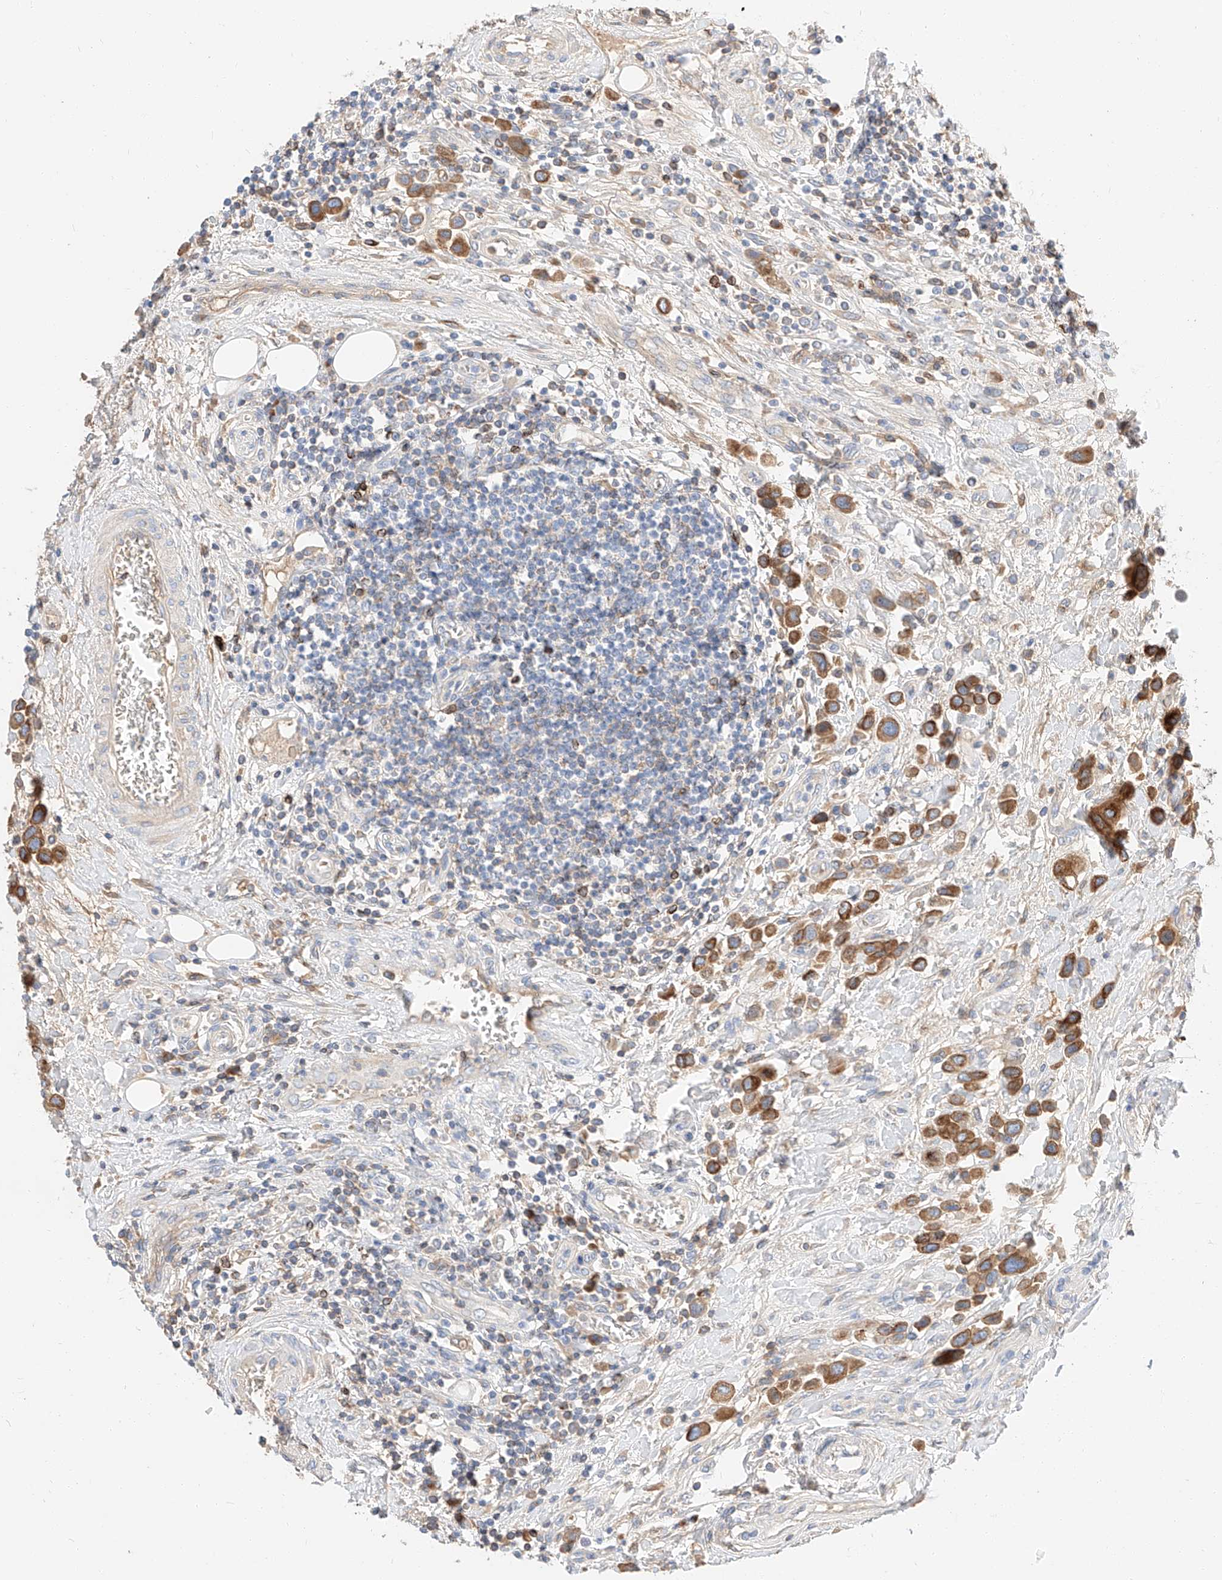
{"staining": {"intensity": "moderate", "quantity": ">75%", "location": "cytoplasmic/membranous"}, "tissue": "urothelial cancer", "cell_type": "Tumor cells", "image_type": "cancer", "snomed": [{"axis": "morphology", "description": "Urothelial carcinoma, High grade"}, {"axis": "topography", "description": "Urinary bladder"}], "caption": "Immunohistochemistry (IHC) micrograph of neoplastic tissue: high-grade urothelial carcinoma stained using immunohistochemistry (IHC) demonstrates medium levels of moderate protein expression localized specifically in the cytoplasmic/membranous of tumor cells, appearing as a cytoplasmic/membranous brown color.", "gene": "MAP7", "patient": {"sex": "male", "age": 50}}